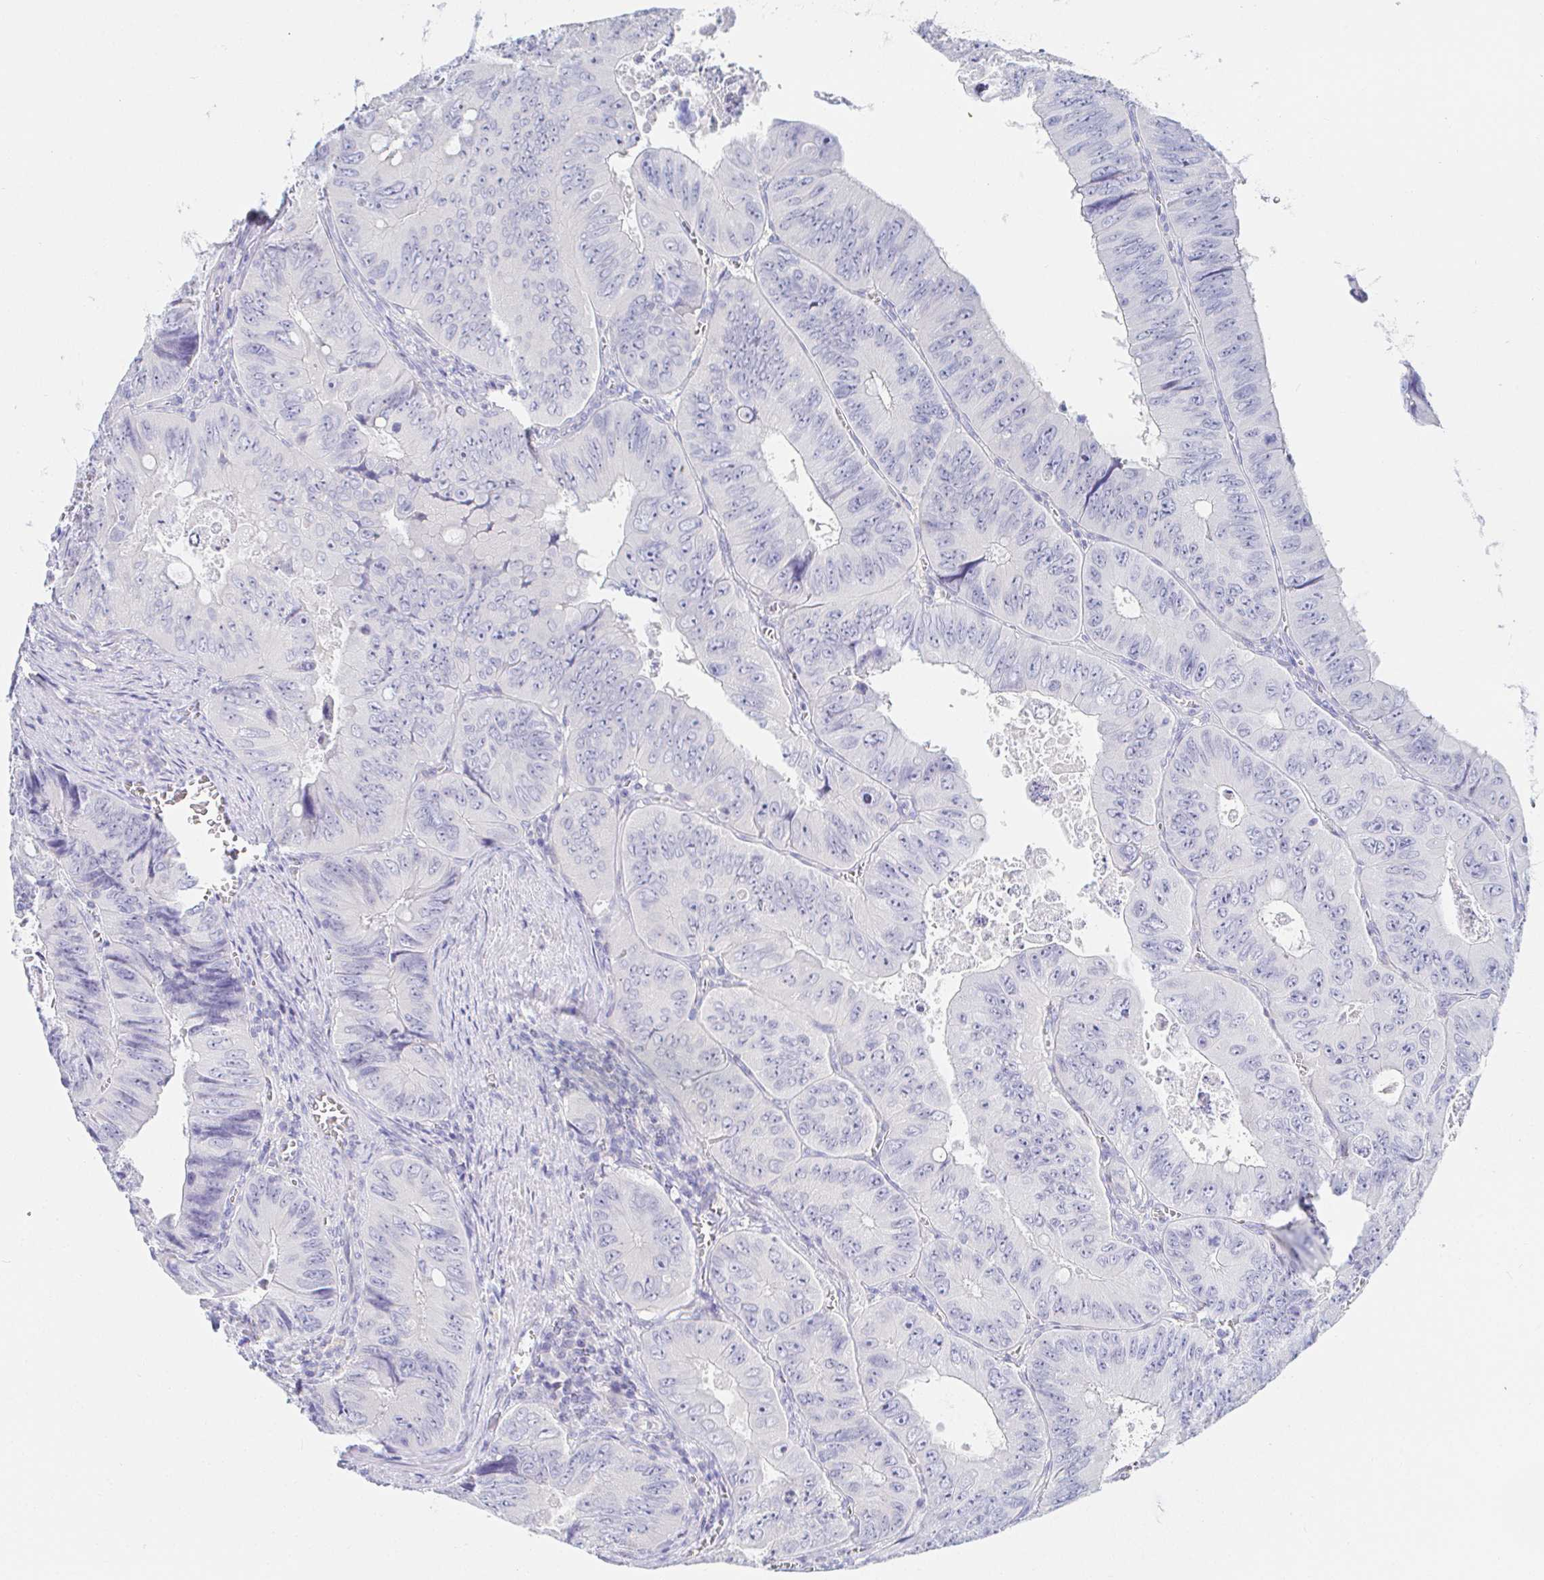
{"staining": {"intensity": "negative", "quantity": "none", "location": "none"}, "tissue": "colorectal cancer", "cell_type": "Tumor cells", "image_type": "cancer", "snomed": [{"axis": "morphology", "description": "Adenocarcinoma, NOS"}, {"axis": "topography", "description": "Colon"}], "caption": "The immunohistochemistry (IHC) micrograph has no significant staining in tumor cells of colorectal cancer (adenocarcinoma) tissue. (DAB (3,3'-diaminobenzidine) immunohistochemistry (IHC) with hematoxylin counter stain).", "gene": "PDE6B", "patient": {"sex": "female", "age": 84}}